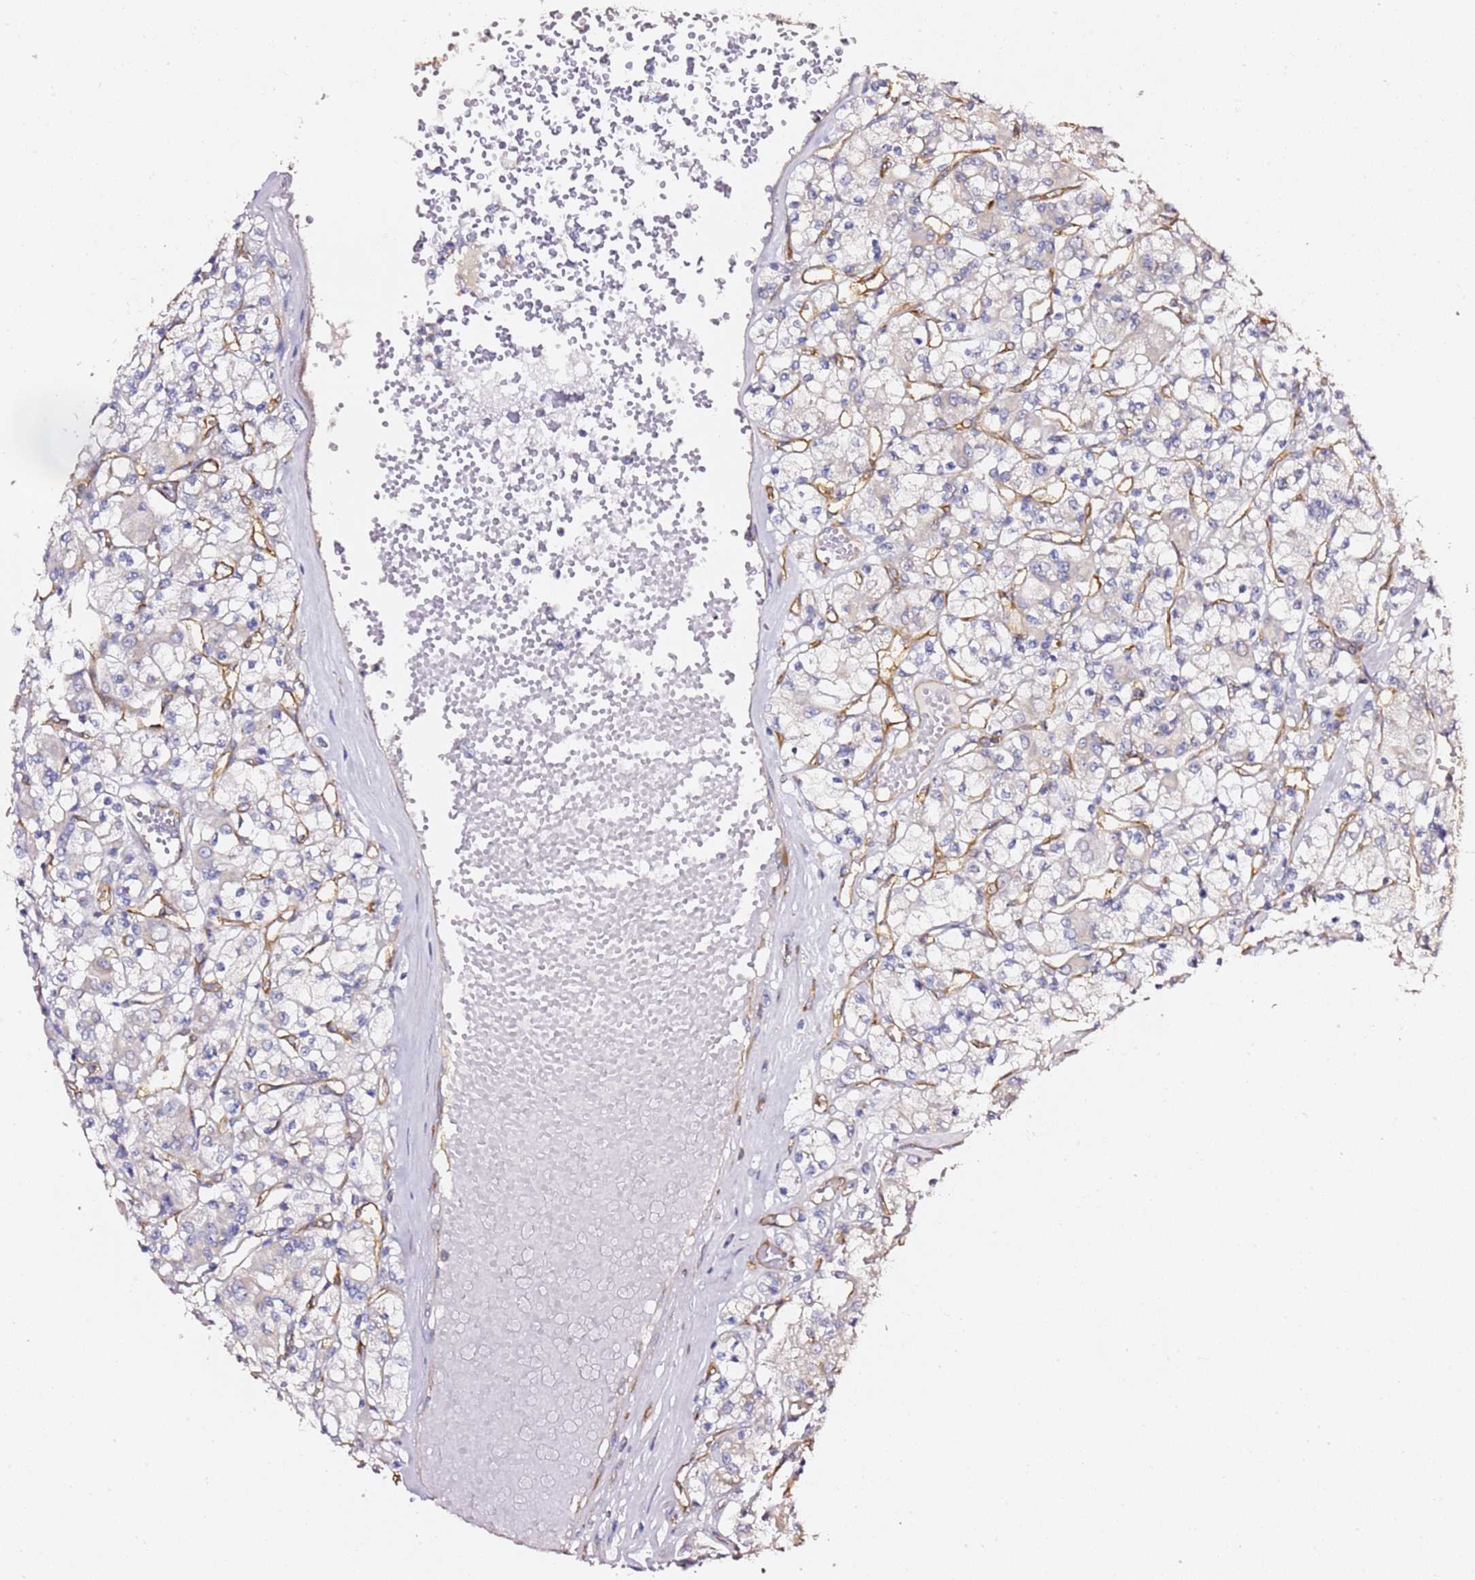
{"staining": {"intensity": "negative", "quantity": "none", "location": "none"}, "tissue": "renal cancer", "cell_type": "Tumor cells", "image_type": "cancer", "snomed": [{"axis": "morphology", "description": "Adenocarcinoma, NOS"}, {"axis": "topography", "description": "Kidney"}], "caption": "Human renal adenocarcinoma stained for a protein using immunohistochemistry shows no positivity in tumor cells.", "gene": "KIF7", "patient": {"sex": "female", "age": 59}}